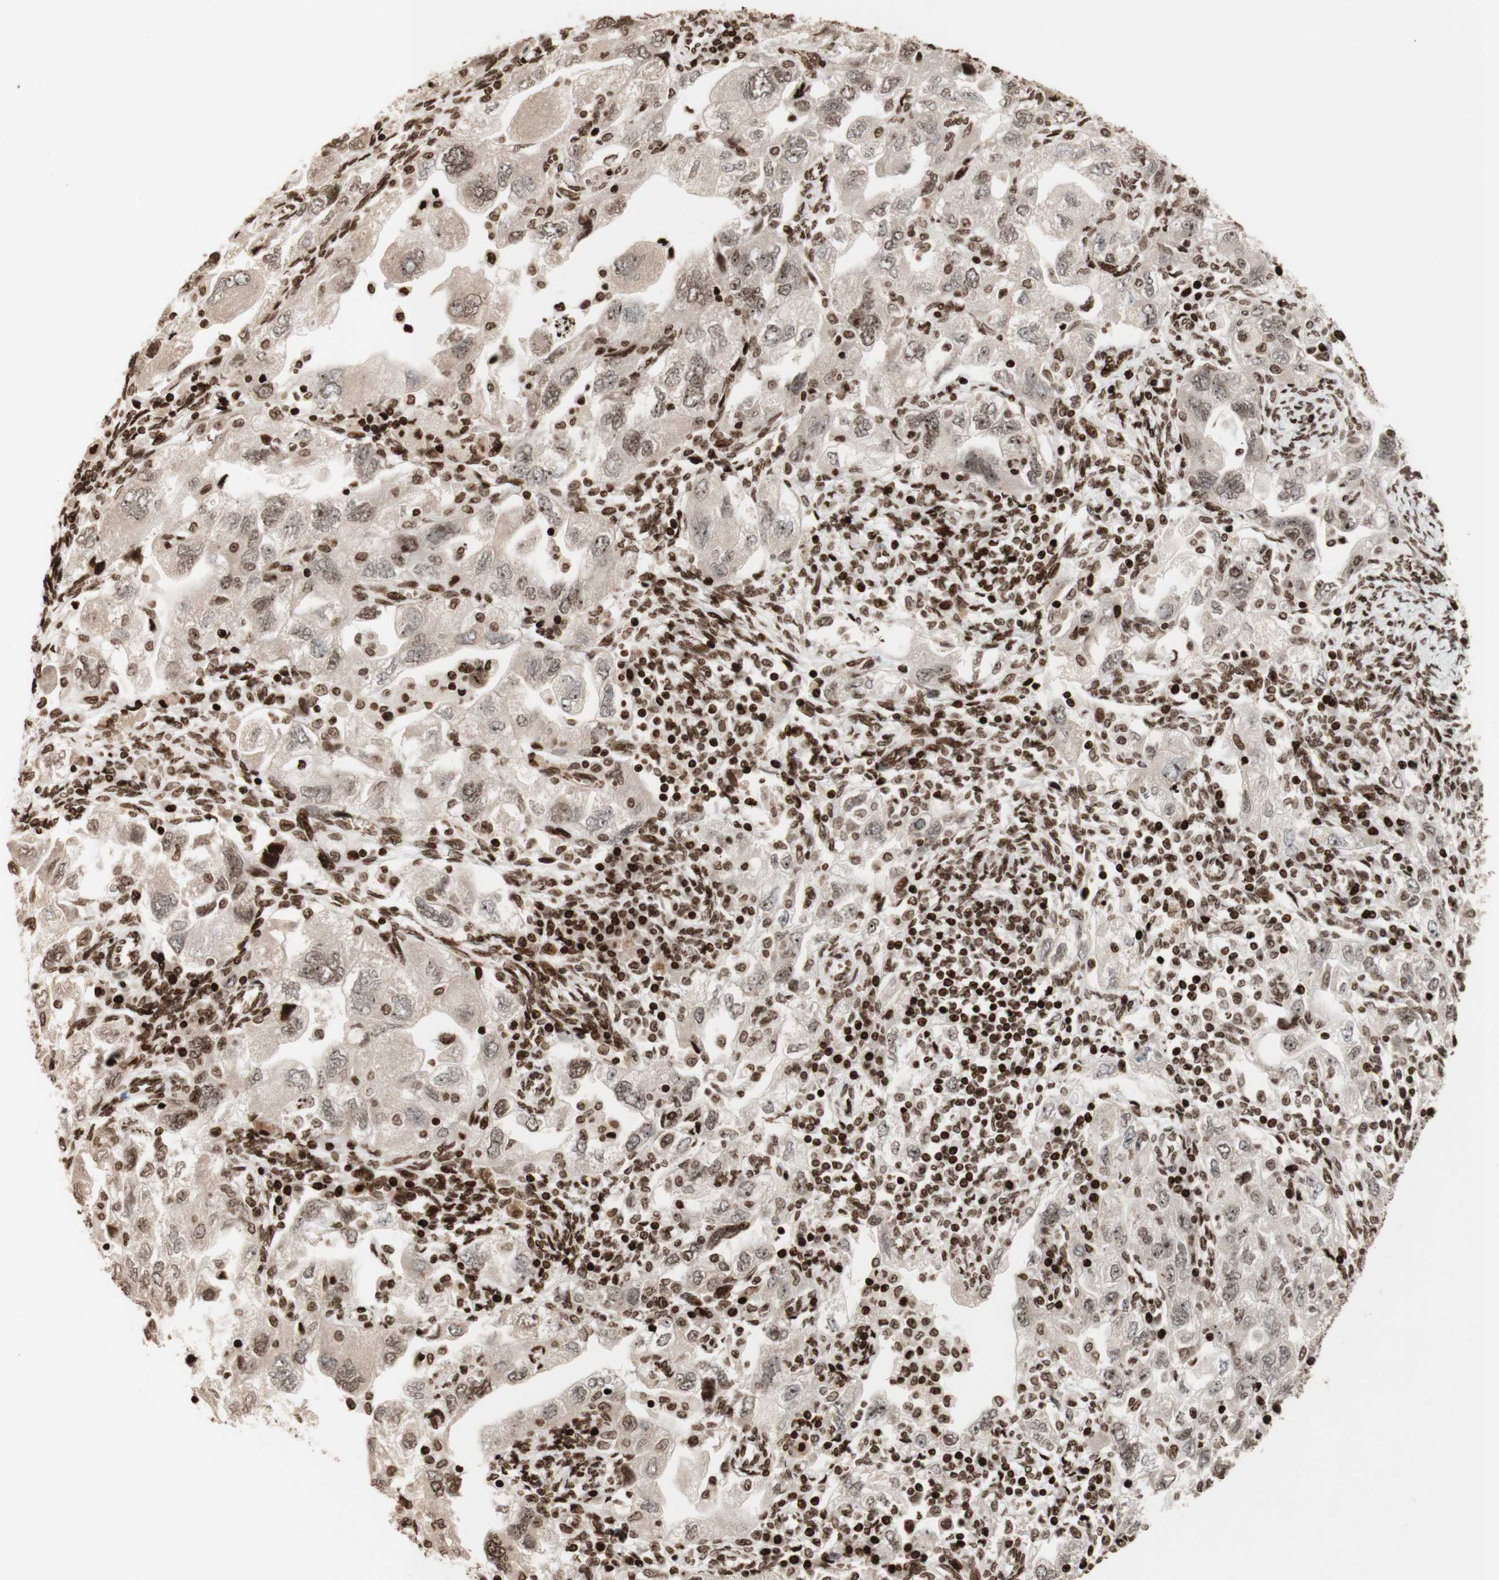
{"staining": {"intensity": "weak", "quantity": "25%-75%", "location": "cytoplasmic/membranous,nuclear"}, "tissue": "ovarian cancer", "cell_type": "Tumor cells", "image_type": "cancer", "snomed": [{"axis": "morphology", "description": "Carcinoma, NOS"}, {"axis": "morphology", "description": "Cystadenocarcinoma, serous, NOS"}, {"axis": "topography", "description": "Ovary"}], "caption": "Immunohistochemistry (DAB) staining of ovarian cancer demonstrates weak cytoplasmic/membranous and nuclear protein positivity in approximately 25%-75% of tumor cells.", "gene": "NCAPD2", "patient": {"sex": "female", "age": 69}}